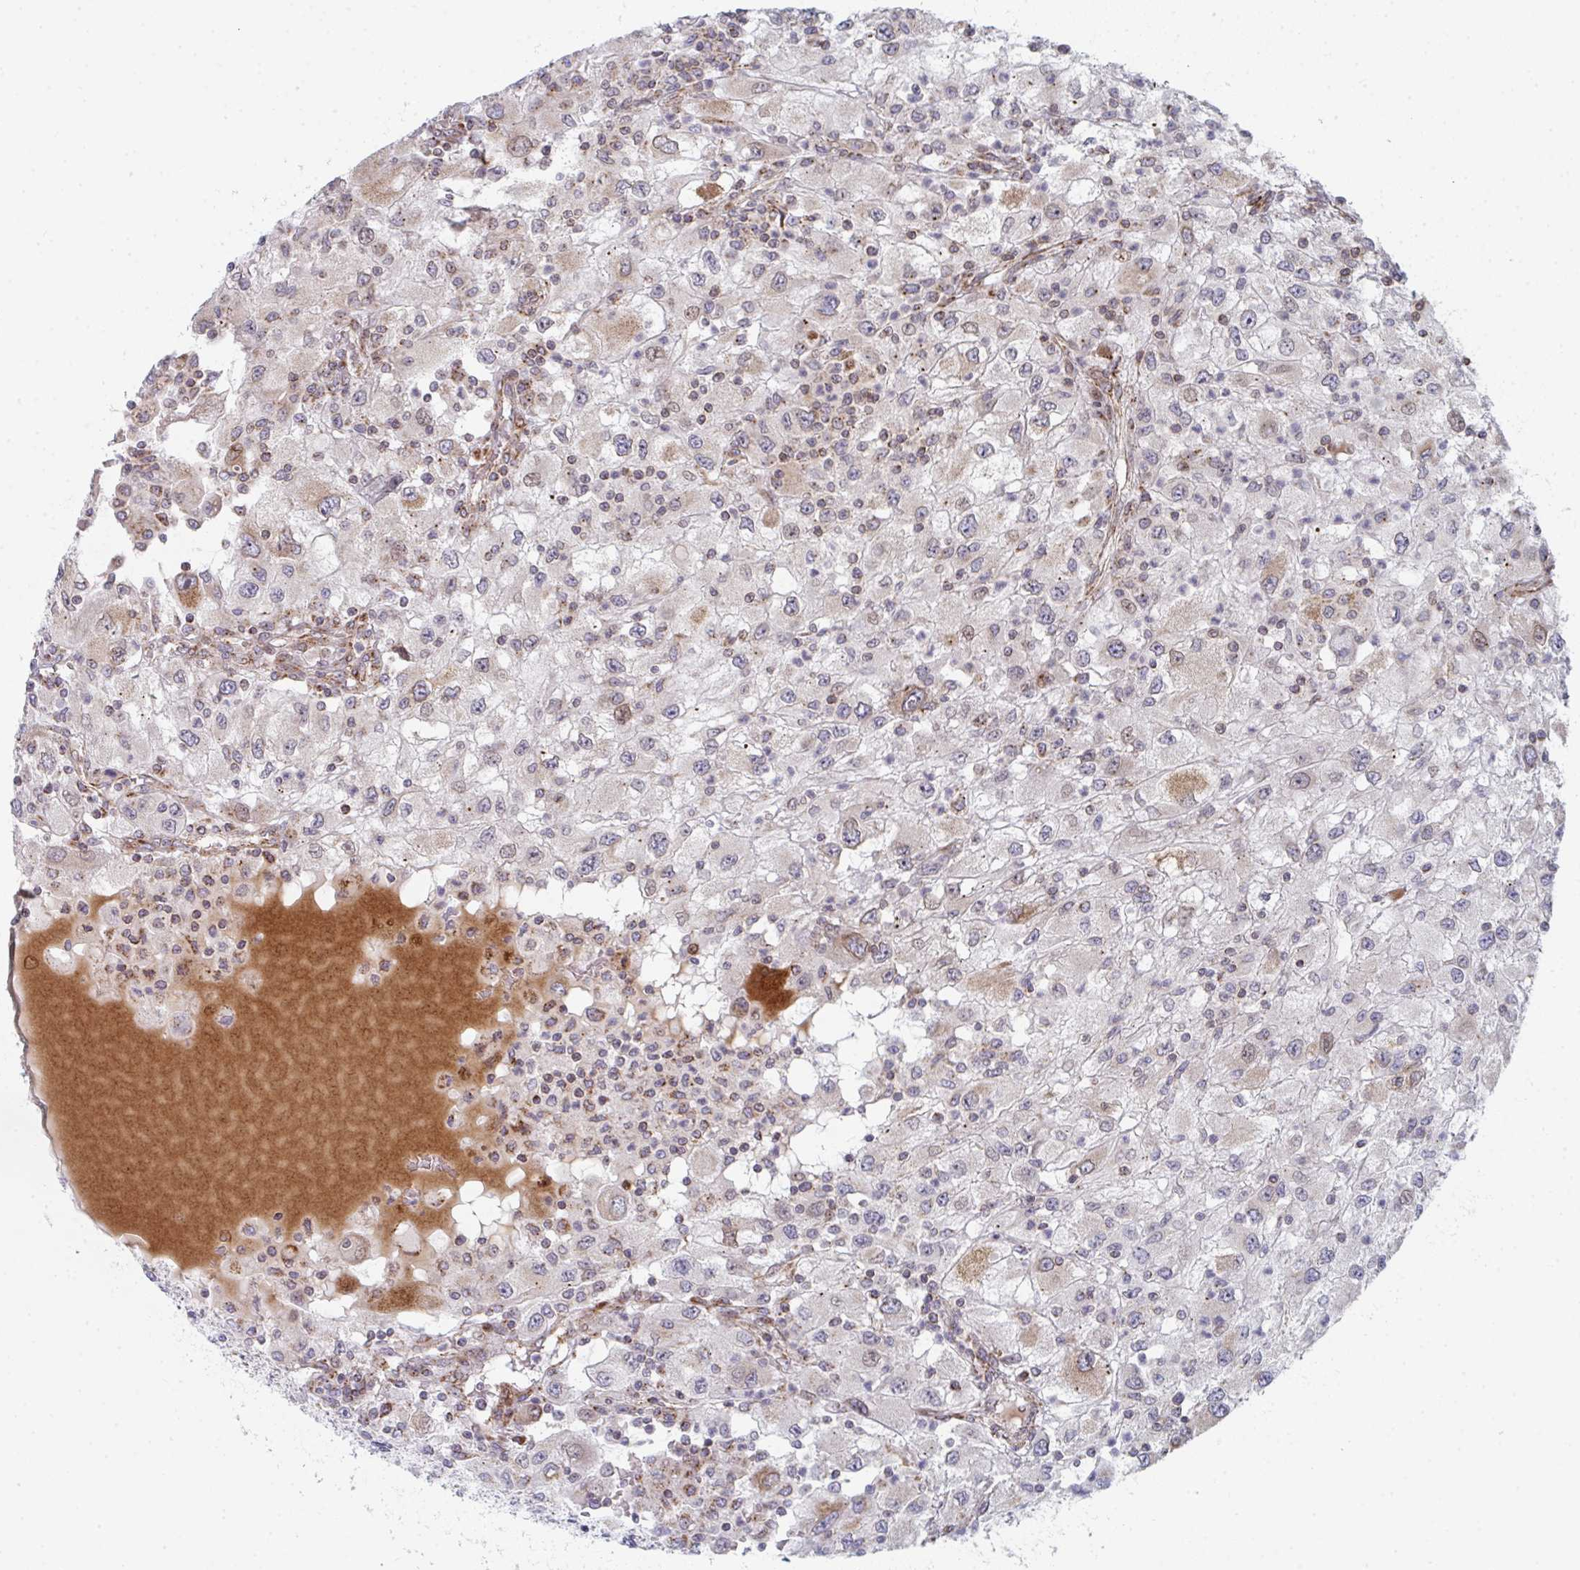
{"staining": {"intensity": "weak", "quantity": "<25%", "location": "cytoplasmic/membranous"}, "tissue": "renal cancer", "cell_type": "Tumor cells", "image_type": "cancer", "snomed": [{"axis": "morphology", "description": "Adenocarcinoma, NOS"}, {"axis": "topography", "description": "Kidney"}], "caption": "Human adenocarcinoma (renal) stained for a protein using IHC exhibits no positivity in tumor cells.", "gene": "PRKCH", "patient": {"sex": "female", "age": 67}}